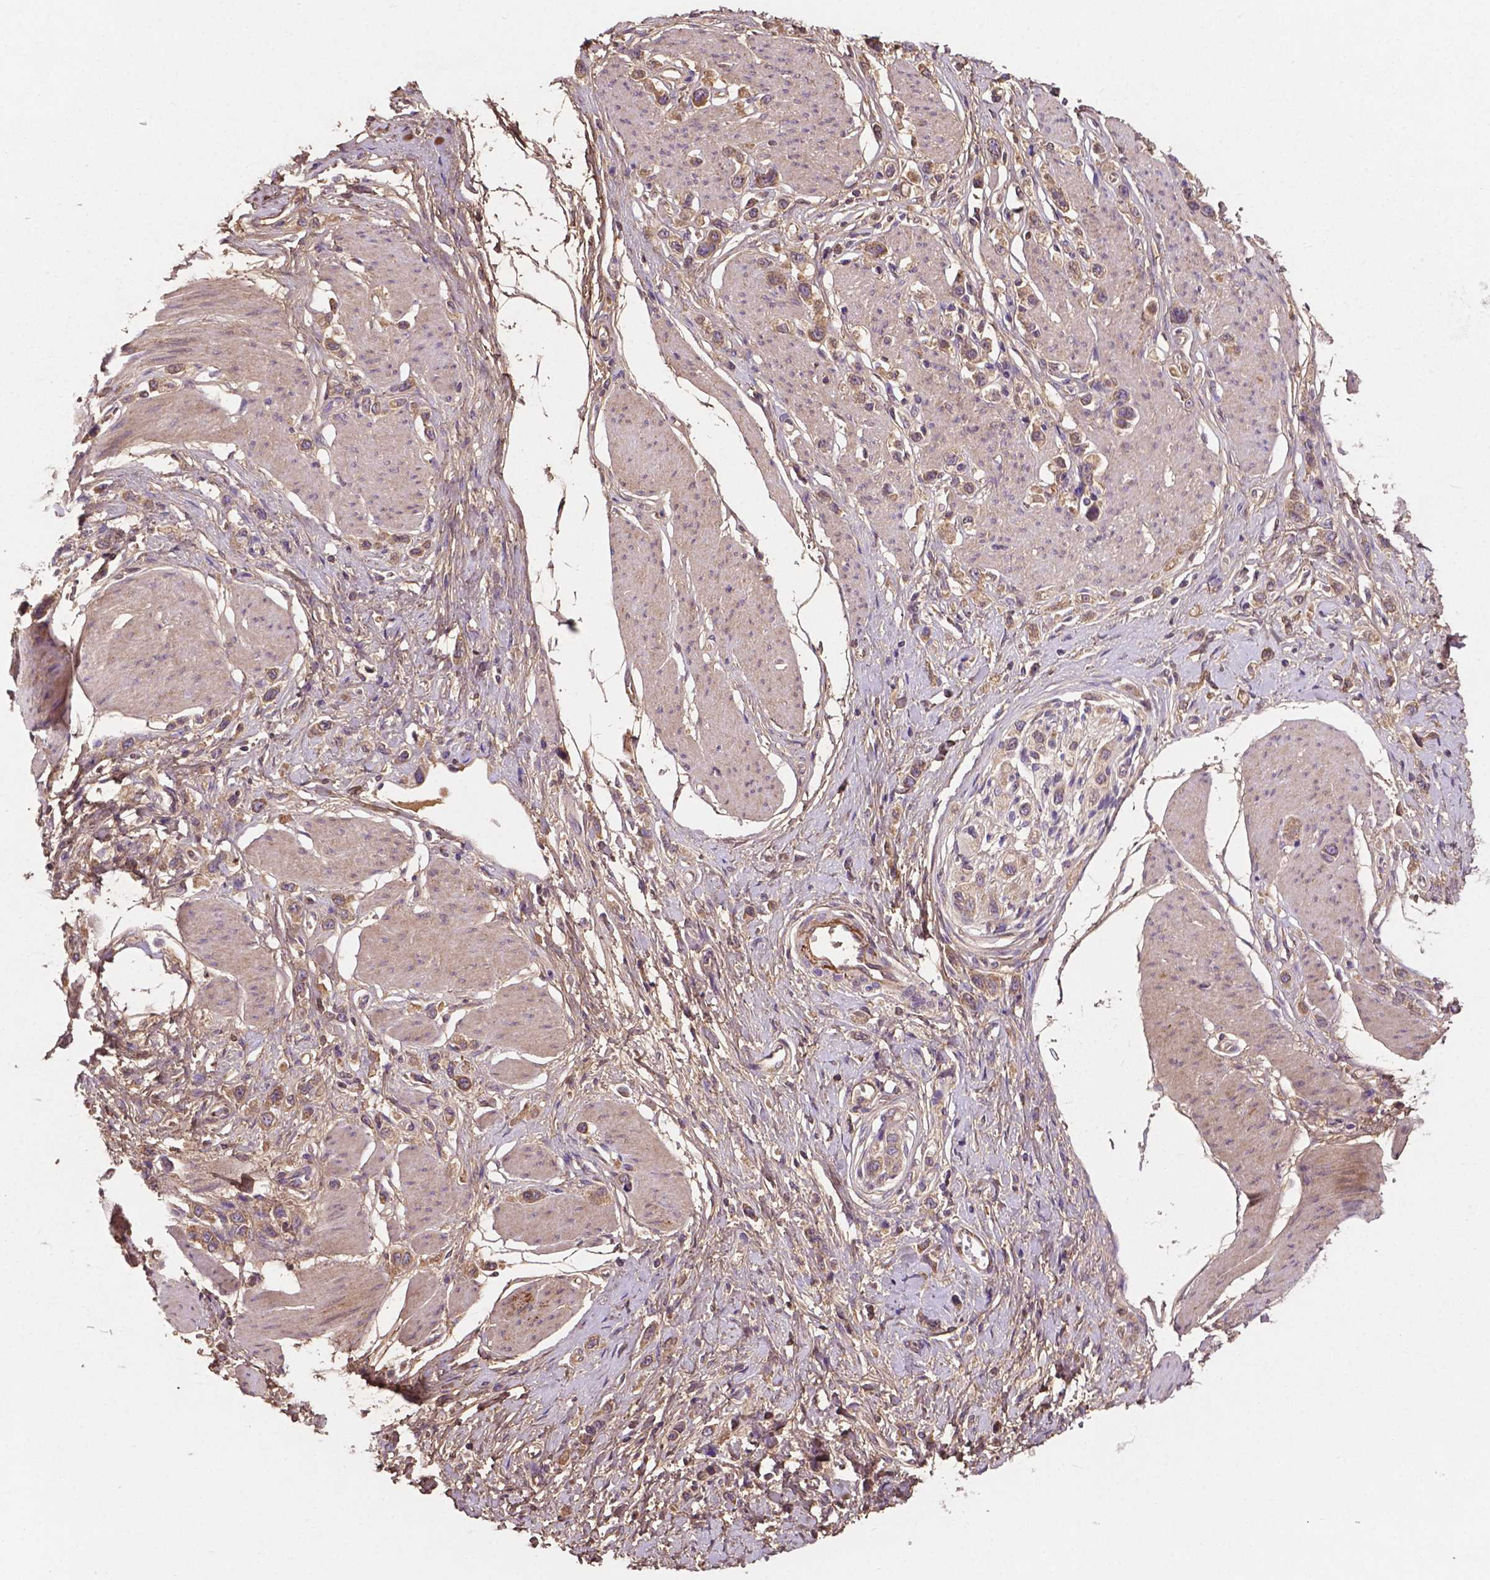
{"staining": {"intensity": "weak", "quantity": ">75%", "location": "cytoplasmic/membranous"}, "tissue": "stomach cancer", "cell_type": "Tumor cells", "image_type": "cancer", "snomed": [{"axis": "morphology", "description": "Adenocarcinoma, NOS"}, {"axis": "topography", "description": "Stomach"}], "caption": "There is low levels of weak cytoplasmic/membranous expression in tumor cells of adenocarcinoma (stomach), as demonstrated by immunohistochemical staining (brown color).", "gene": "GJA9", "patient": {"sex": "female", "age": 65}}